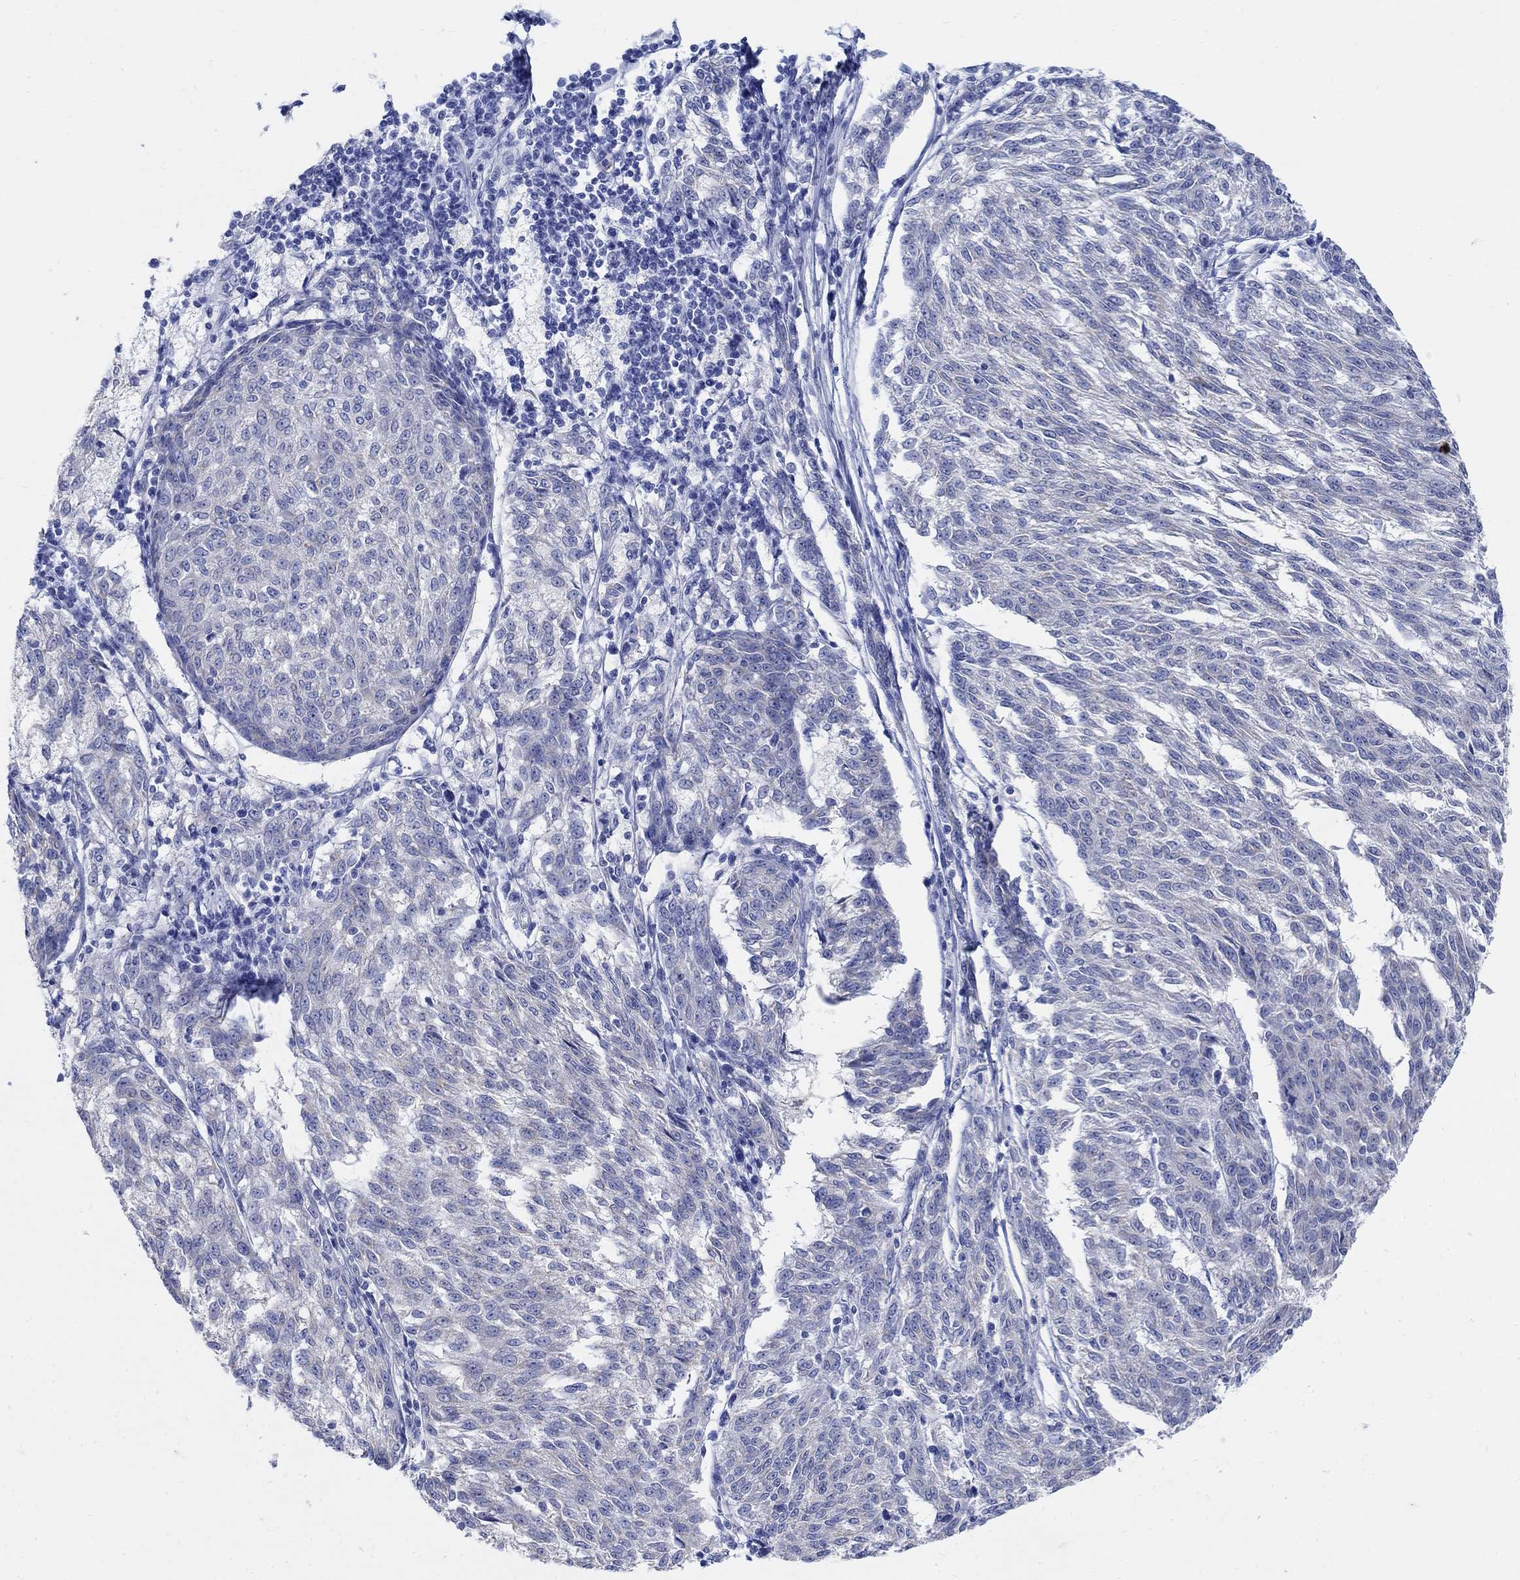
{"staining": {"intensity": "negative", "quantity": "none", "location": "none"}, "tissue": "melanoma", "cell_type": "Tumor cells", "image_type": "cancer", "snomed": [{"axis": "morphology", "description": "Malignant melanoma, NOS"}, {"axis": "topography", "description": "Skin"}], "caption": "Protein analysis of malignant melanoma reveals no significant staining in tumor cells. (Stains: DAB (3,3'-diaminobenzidine) immunohistochemistry with hematoxylin counter stain, Microscopy: brightfield microscopy at high magnification).", "gene": "ZDHHC14", "patient": {"sex": "female", "age": 72}}